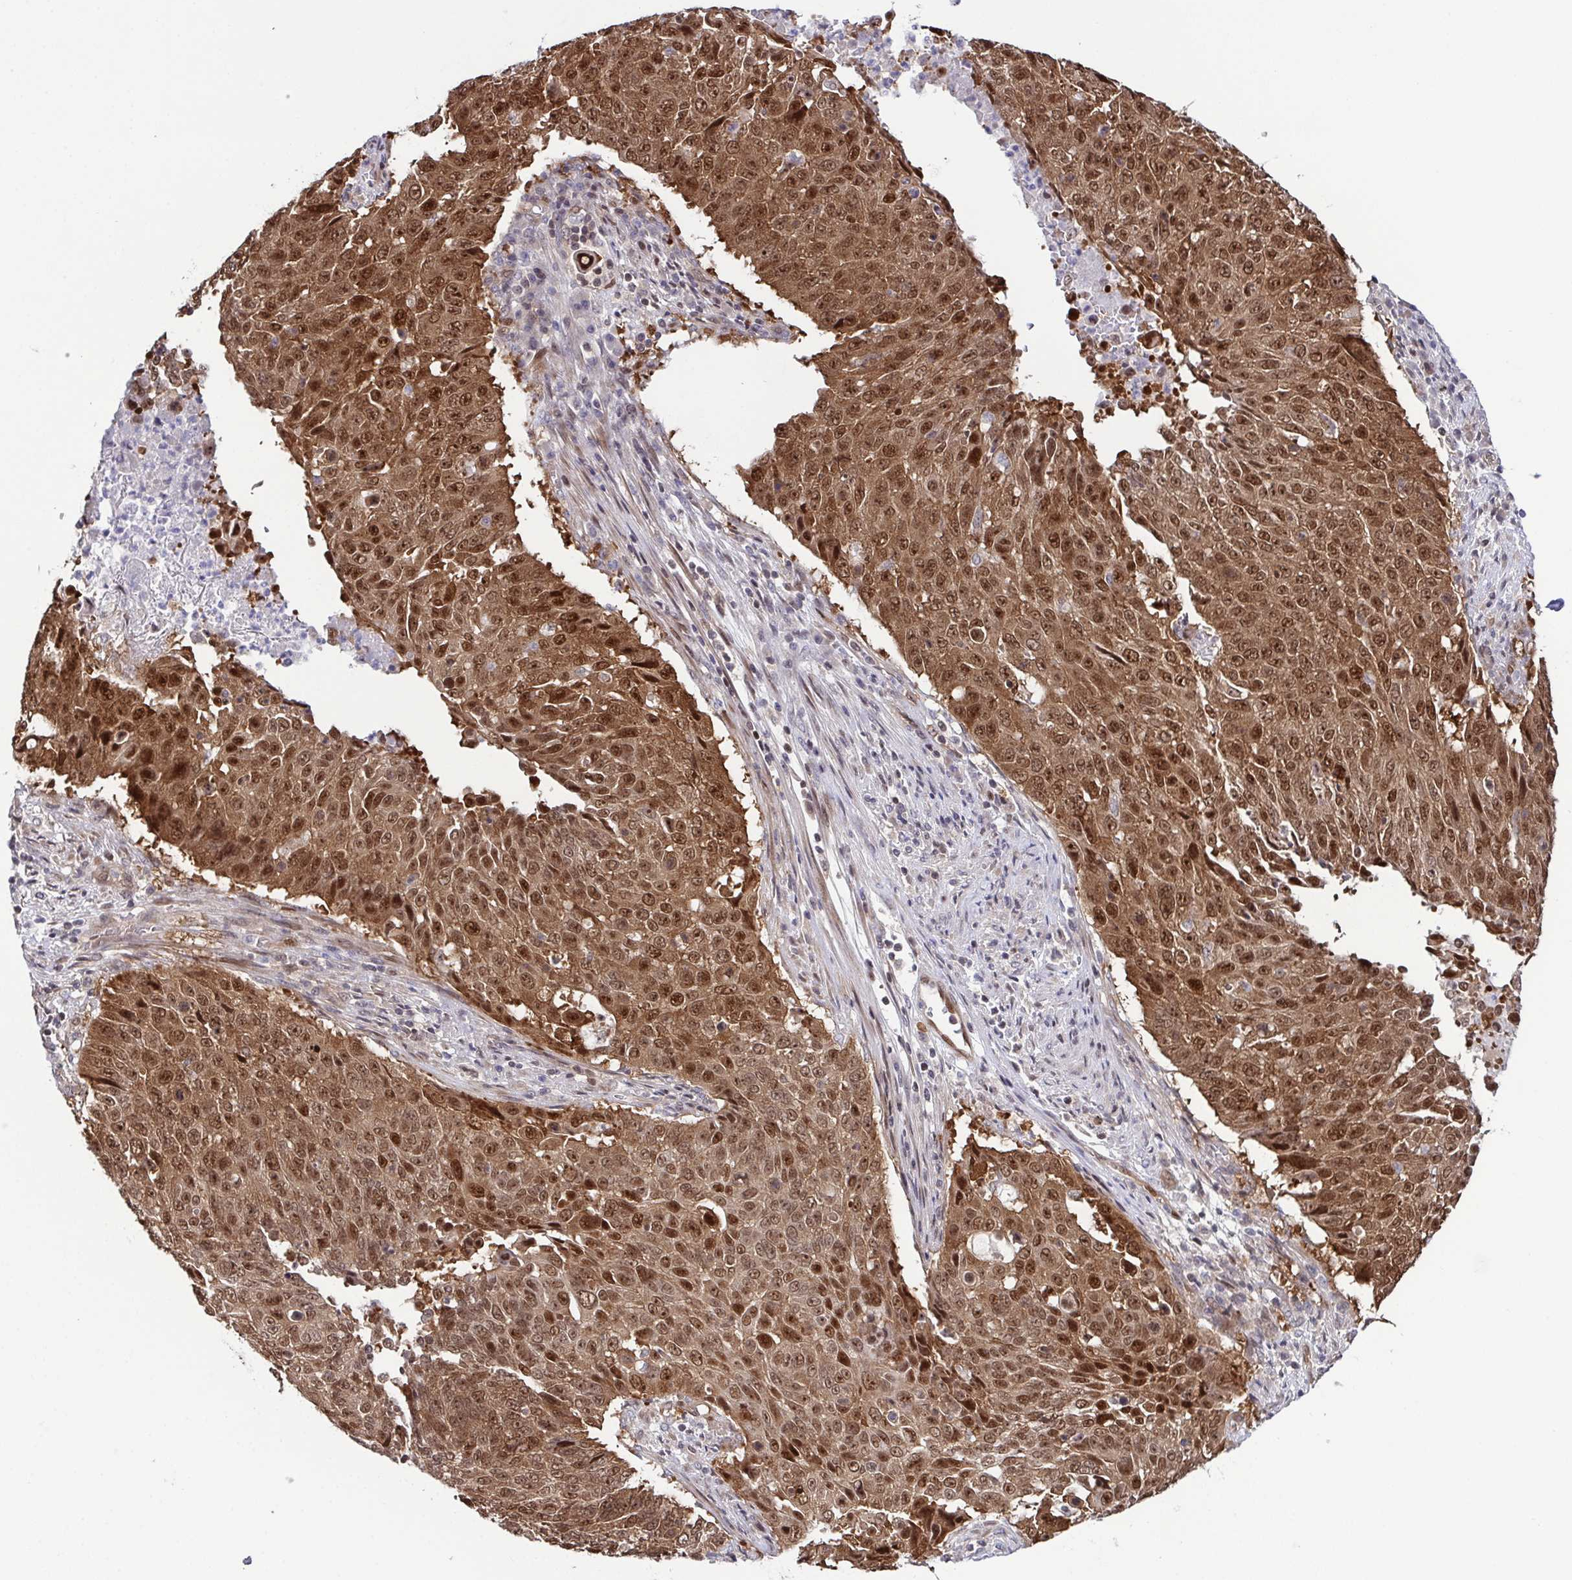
{"staining": {"intensity": "moderate", "quantity": ">75%", "location": "cytoplasmic/membranous,nuclear"}, "tissue": "lung cancer", "cell_type": "Tumor cells", "image_type": "cancer", "snomed": [{"axis": "morphology", "description": "Normal tissue, NOS"}, {"axis": "morphology", "description": "Squamous cell carcinoma, NOS"}, {"axis": "topography", "description": "Bronchus"}, {"axis": "topography", "description": "Lung"}], "caption": "Protein staining reveals moderate cytoplasmic/membranous and nuclear positivity in about >75% of tumor cells in lung cancer (squamous cell carcinoma).", "gene": "DNAJB1", "patient": {"sex": "male", "age": 64}}